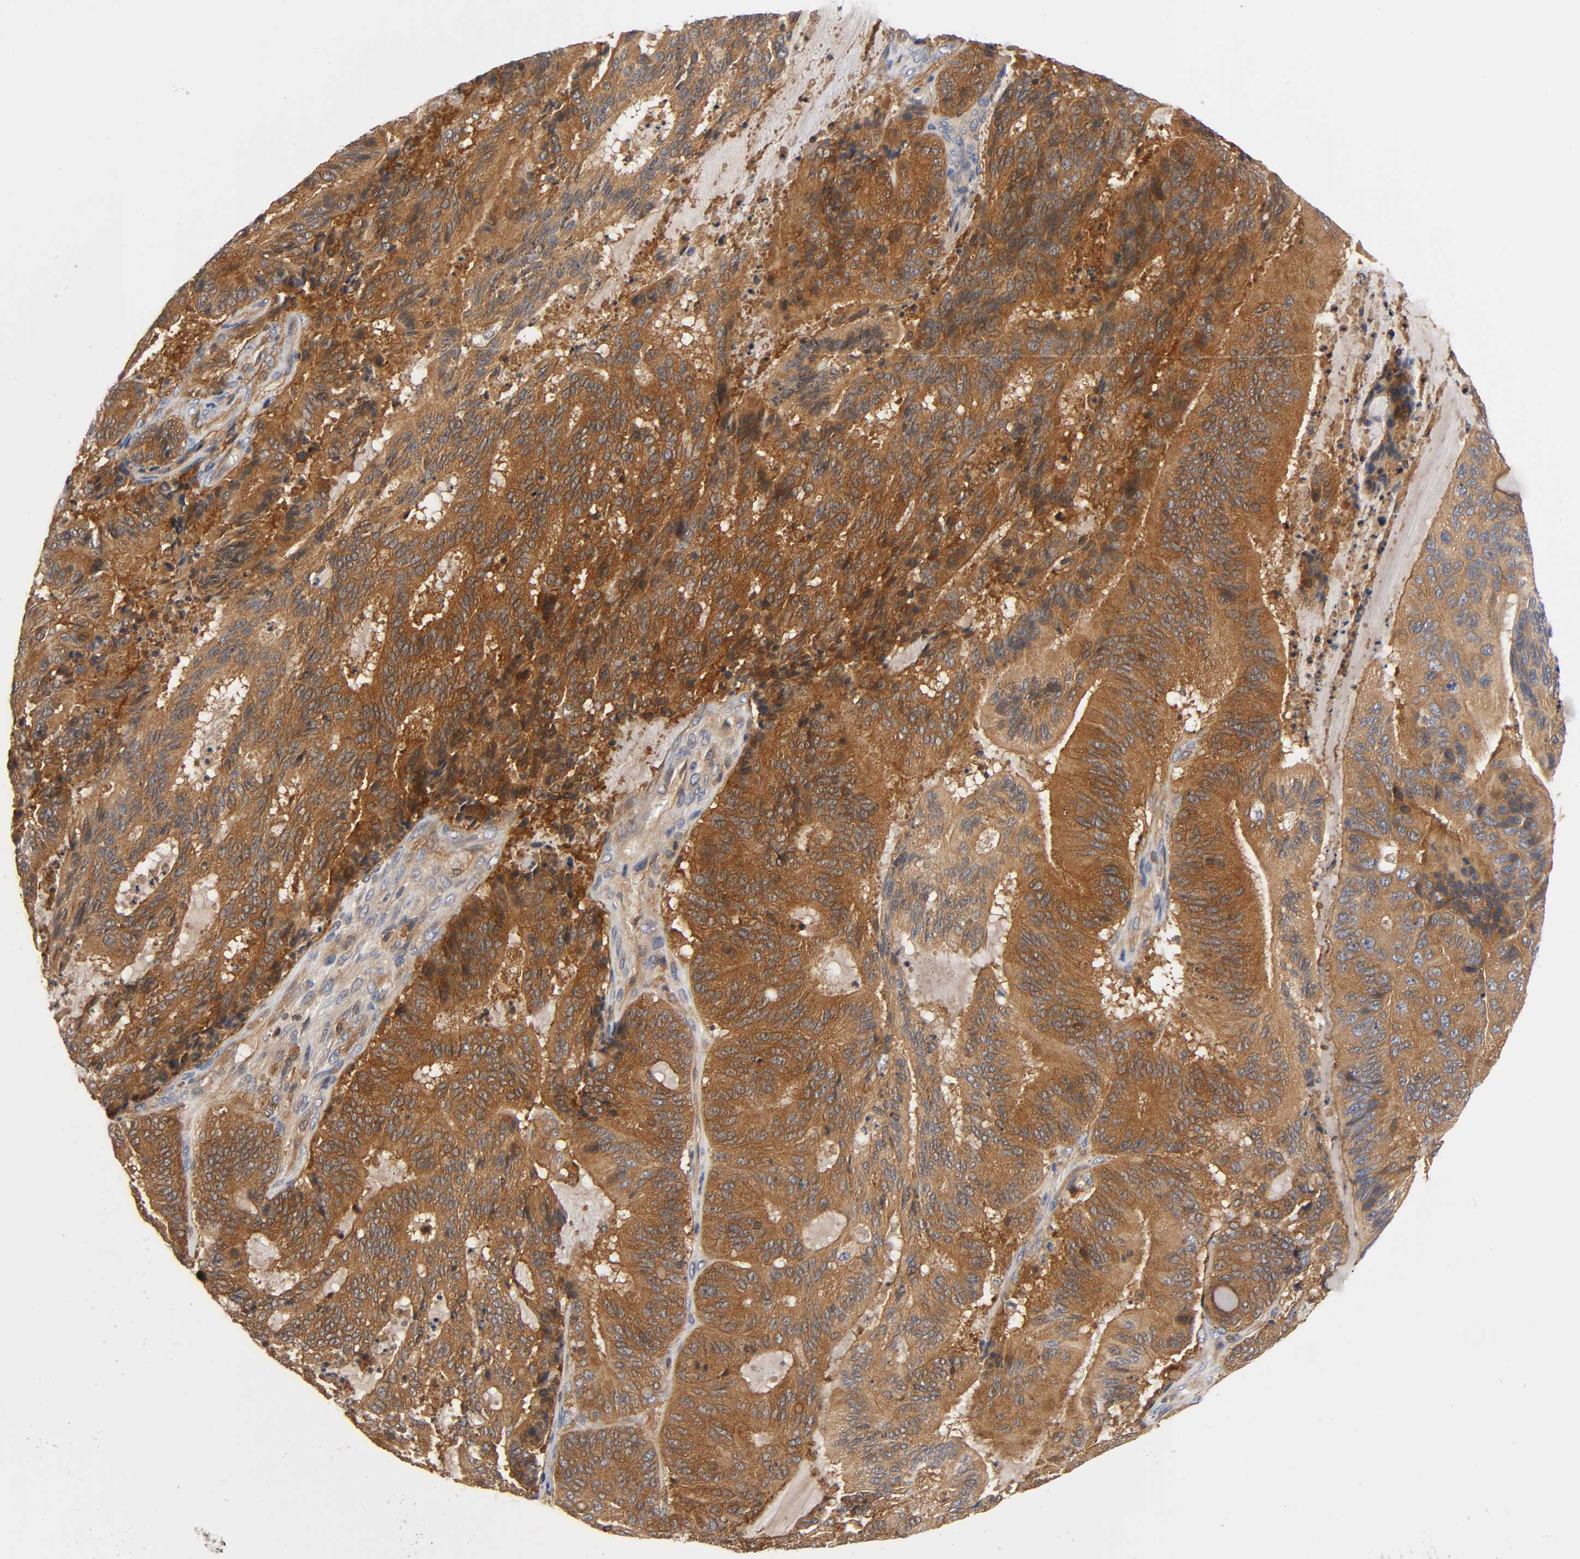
{"staining": {"intensity": "strong", "quantity": ">75%", "location": "cytoplasmic/membranous"}, "tissue": "liver cancer", "cell_type": "Tumor cells", "image_type": "cancer", "snomed": [{"axis": "morphology", "description": "Cholangiocarcinoma"}, {"axis": "topography", "description": "Liver"}], "caption": "The histopathology image displays staining of liver cholangiocarcinoma, revealing strong cytoplasmic/membranous protein positivity (brown color) within tumor cells. (brown staining indicates protein expression, while blue staining denotes nuclei).", "gene": "PRKAB1", "patient": {"sex": "female", "age": 73}}